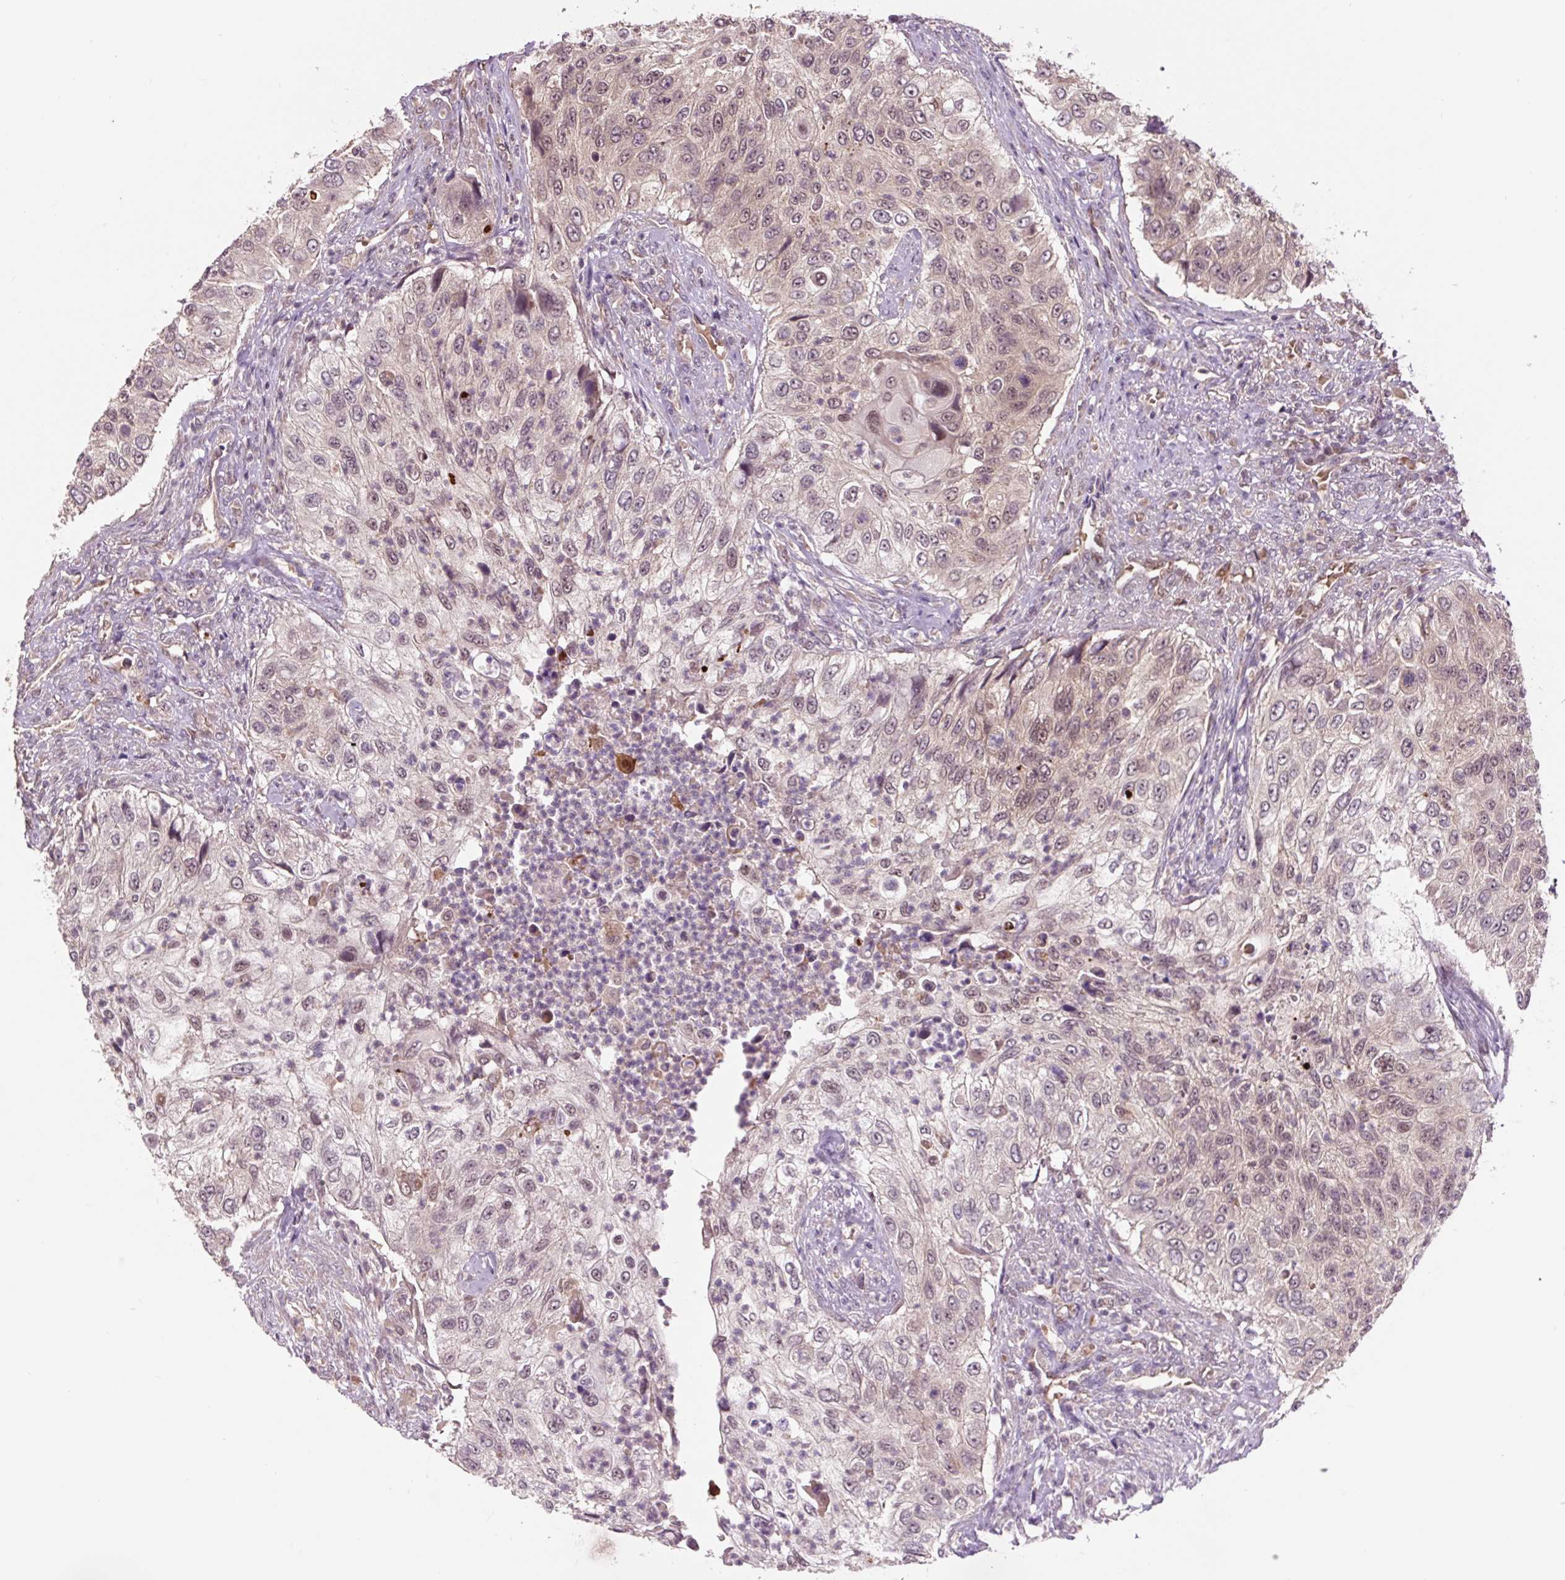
{"staining": {"intensity": "weak", "quantity": "<25%", "location": "cytoplasmic/membranous,nuclear"}, "tissue": "urothelial cancer", "cell_type": "Tumor cells", "image_type": "cancer", "snomed": [{"axis": "morphology", "description": "Urothelial carcinoma, High grade"}, {"axis": "topography", "description": "Urinary bladder"}], "caption": "The immunohistochemistry photomicrograph has no significant expression in tumor cells of urothelial carcinoma (high-grade) tissue.", "gene": "MMS19", "patient": {"sex": "female", "age": 60}}